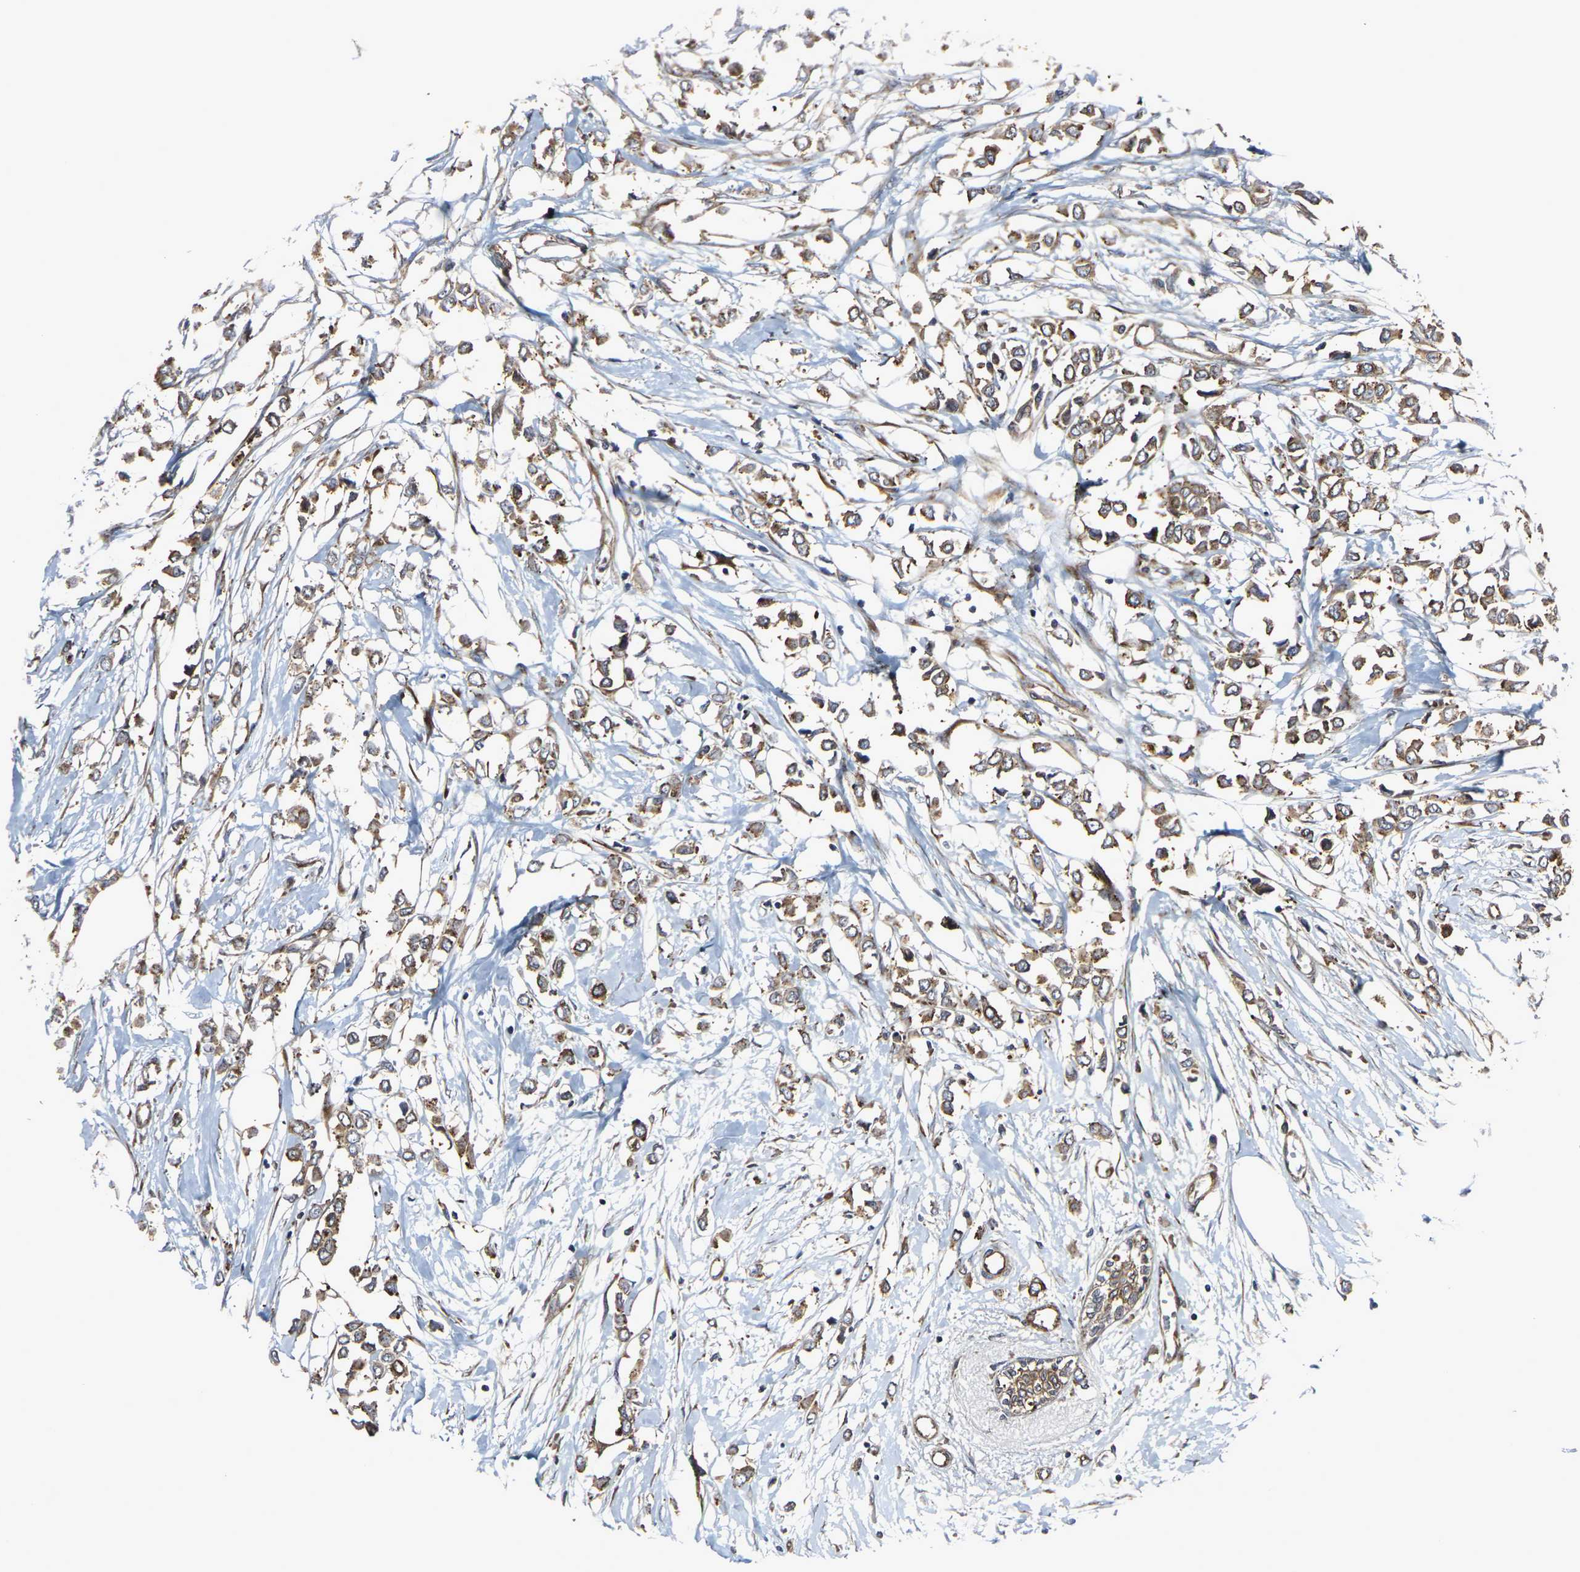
{"staining": {"intensity": "moderate", "quantity": ">75%", "location": "cytoplasmic/membranous"}, "tissue": "breast cancer", "cell_type": "Tumor cells", "image_type": "cancer", "snomed": [{"axis": "morphology", "description": "Lobular carcinoma"}, {"axis": "topography", "description": "Breast"}], "caption": "Breast lobular carcinoma tissue shows moderate cytoplasmic/membranous staining in about >75% of tumor cells, visualized by immunohistochemistry. (IHC, brightfield microscopy, high magnification).", "gene": "MARCHF2", "patient": {"sex": "female", "age": 51}}